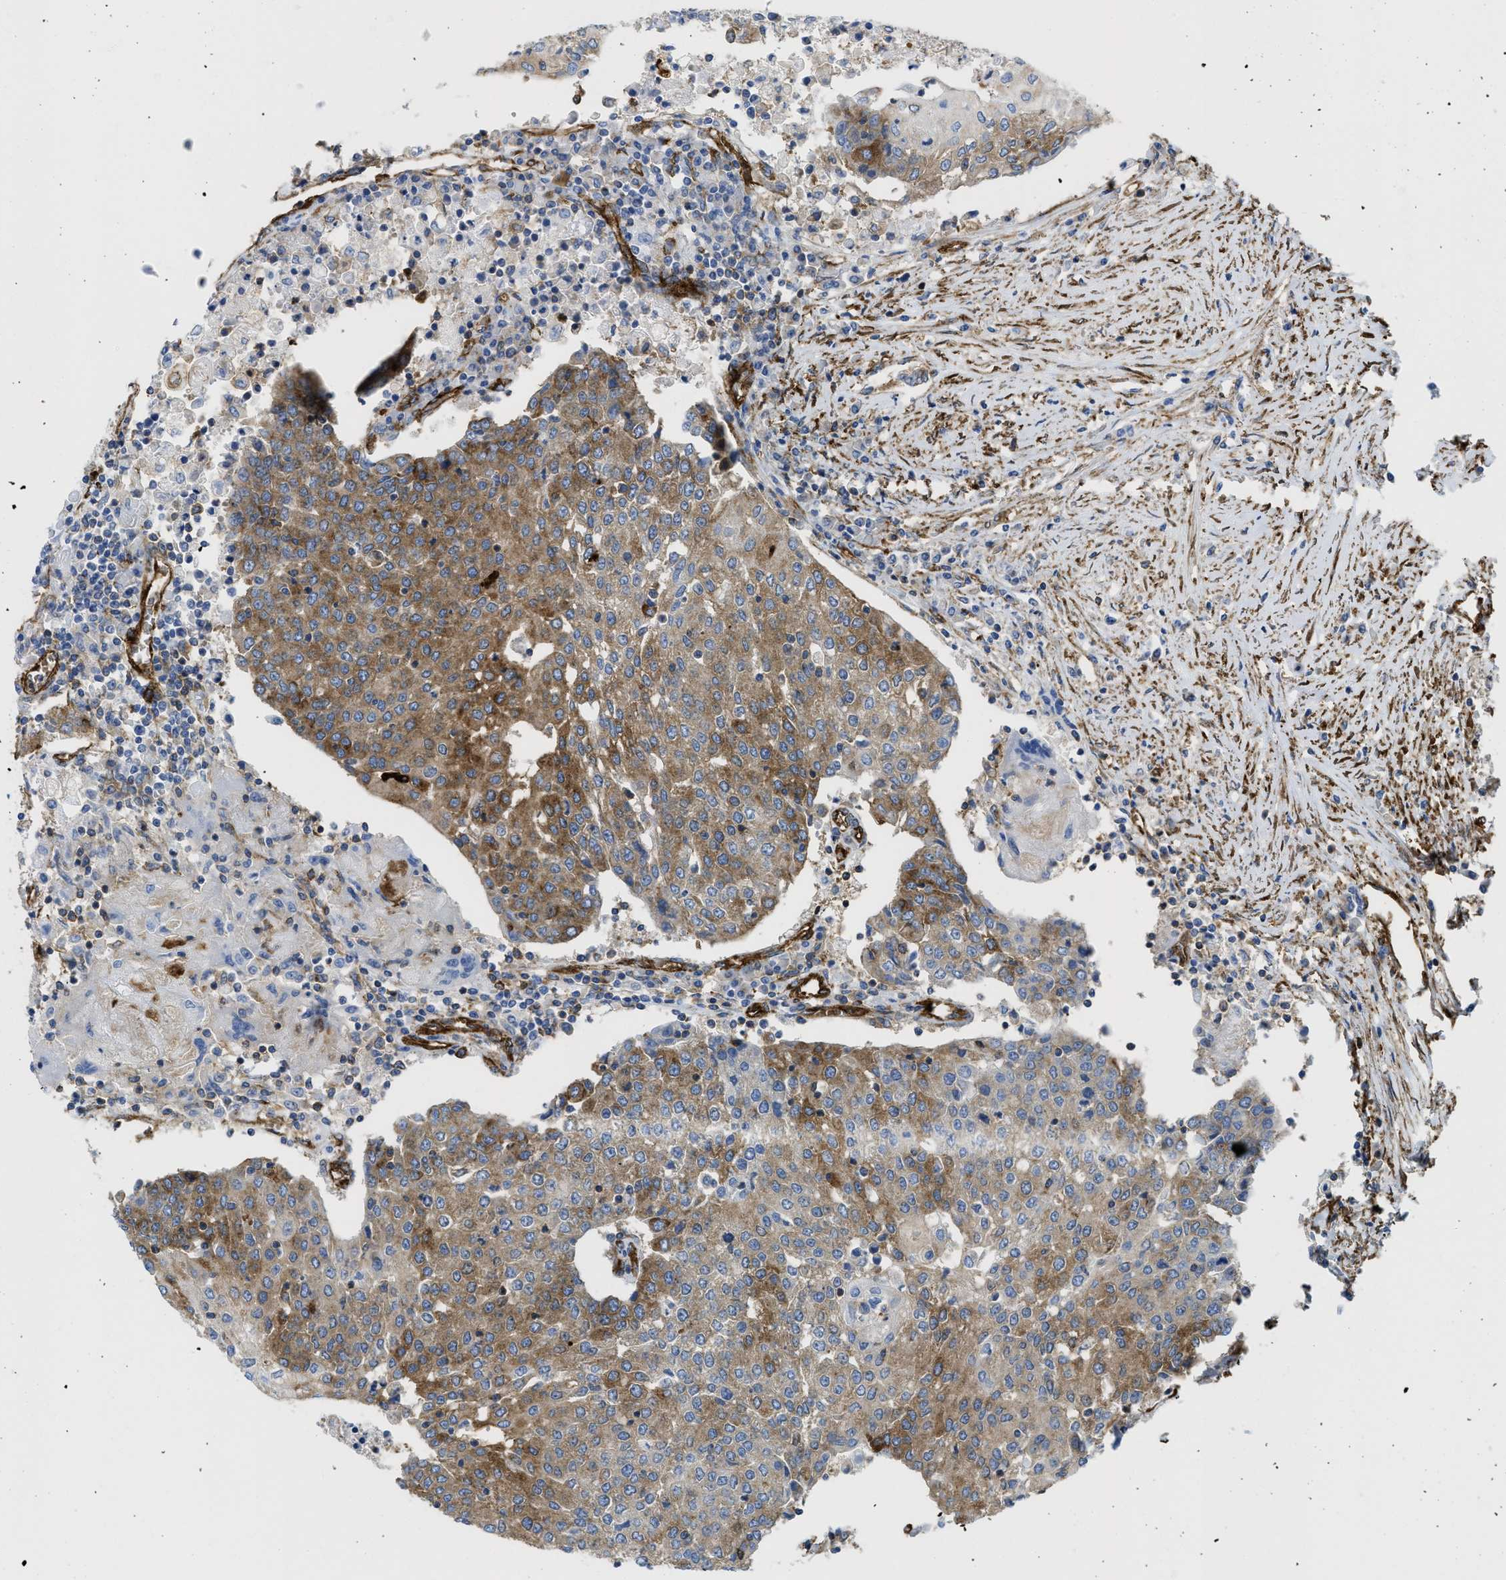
{"staining": {"intensity": "moderate", "quantity": ">75%", "location": "cytoplasmic/membranous"}, "tissue": "urothelial cancer", "cell_type": "Tumor cells", "image_type": "cancer", "snomed": [{"axis": "morphology", "description": "Urothelial carcinoma, High grade"}, {"axis": "topography", "description": "Urinary bladder"}], "caption": "Protein expression analysis of human high-grade urothelial carcinoma reveals moderate cytoplasmic/membranous staining in approximately >75% of tumor cells.", "gene": "HIP1", "patient": {"sex": "female", "age": 85}}